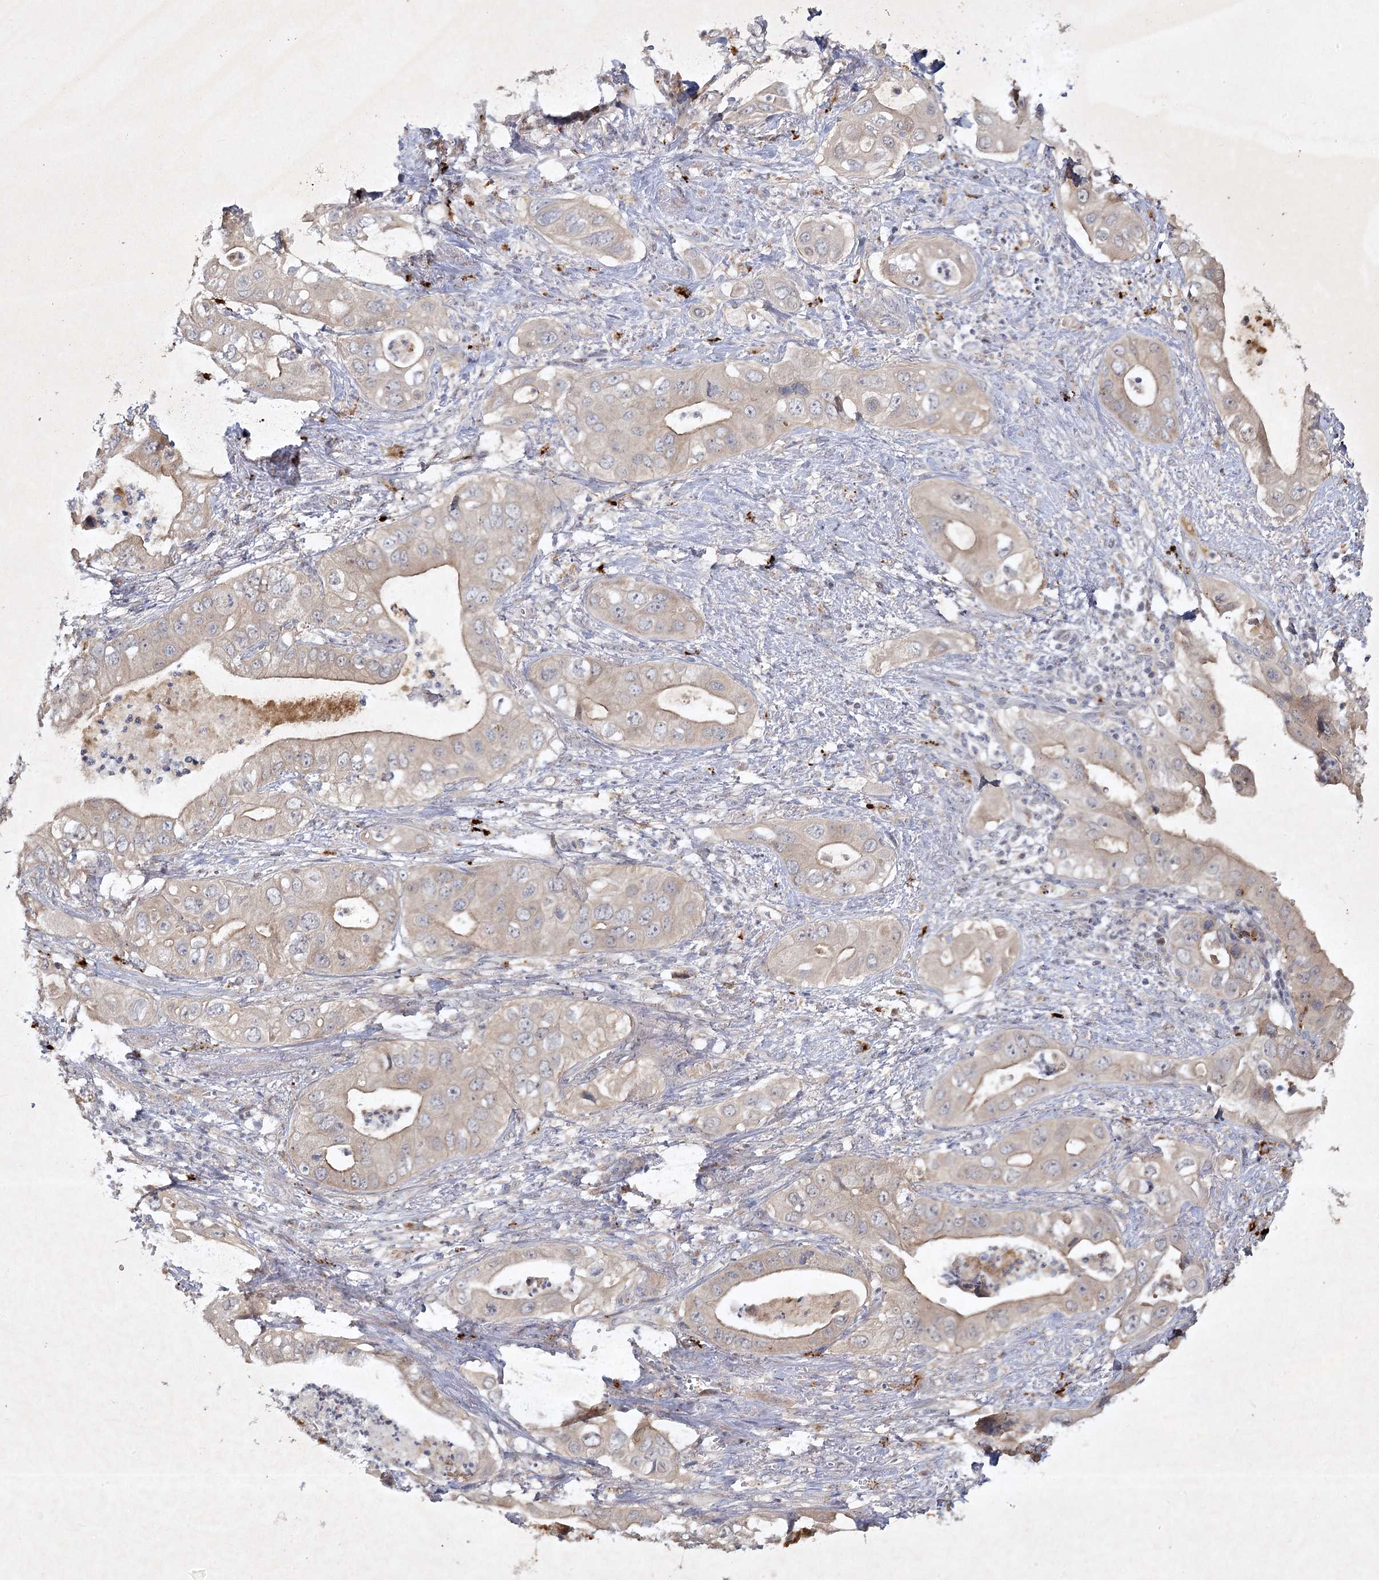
{"staining": {"intensity": "weak", "quantity": "<25%", "location": "cytoplasmic/membranous"}, "tissue": "pancreatic cancer", "cell_type": "Tumor cells", "image_type": "cancer", "snomed": [{"axis": "morphology", "description": "Adenocarcinoma, NOS"}, {"axis": "topography", "description": "Pancreas"}], "caption": "Image shows no significant protein positivity in tumor cells of pancreatic adenocarcinoma. (DAB (3,3'-diaminobenzidine) IHC with hematoxylin counter stain).", "gene": "PYROXD2", "patient": {"sex": "female", "age": 78}}